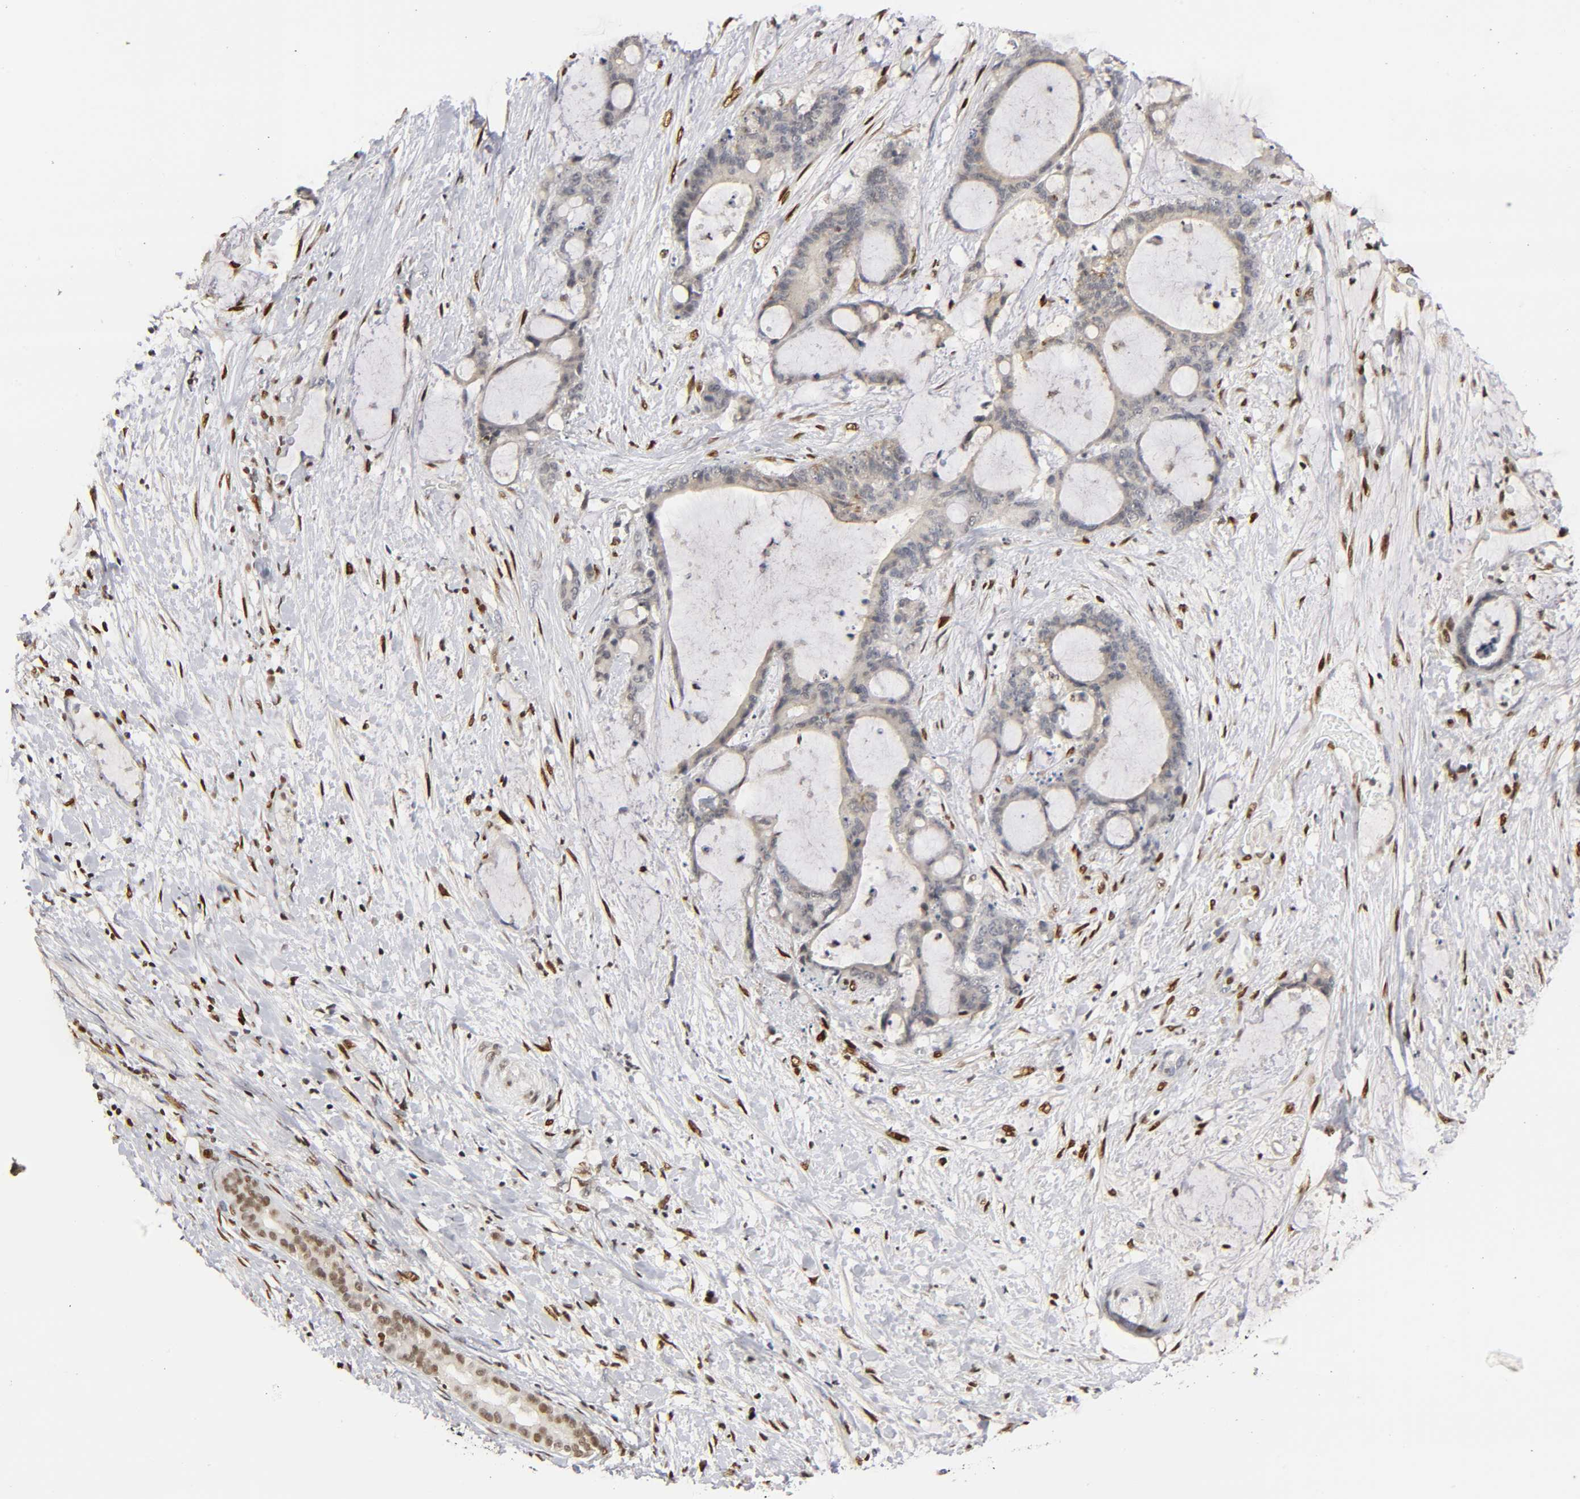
{"staining": {"intensity": "weak", "quantity": ">75%", "location": "cytoplasmic/membranous"}, "tissue": "liver cancer", "cell_type": "Tumor cells", "image_type": "cancer", "snomed": [{"axis": "morphology", "description": "Cholangiocarcinoma"}, {"axis": "topography", "description": "Liver"}], "caption": "This photomicrograph demonstrates cholangiocarcinoma (liver) stained with immunohistochemistry (IHC) to label a protein in brown. The cytoplasmic/membranous of tumor cells show weak positivity for the protein. Nuclei are counter-stained blue.", "gene": "RUNX1", "patient": {"sex": "female", "age": 73}}